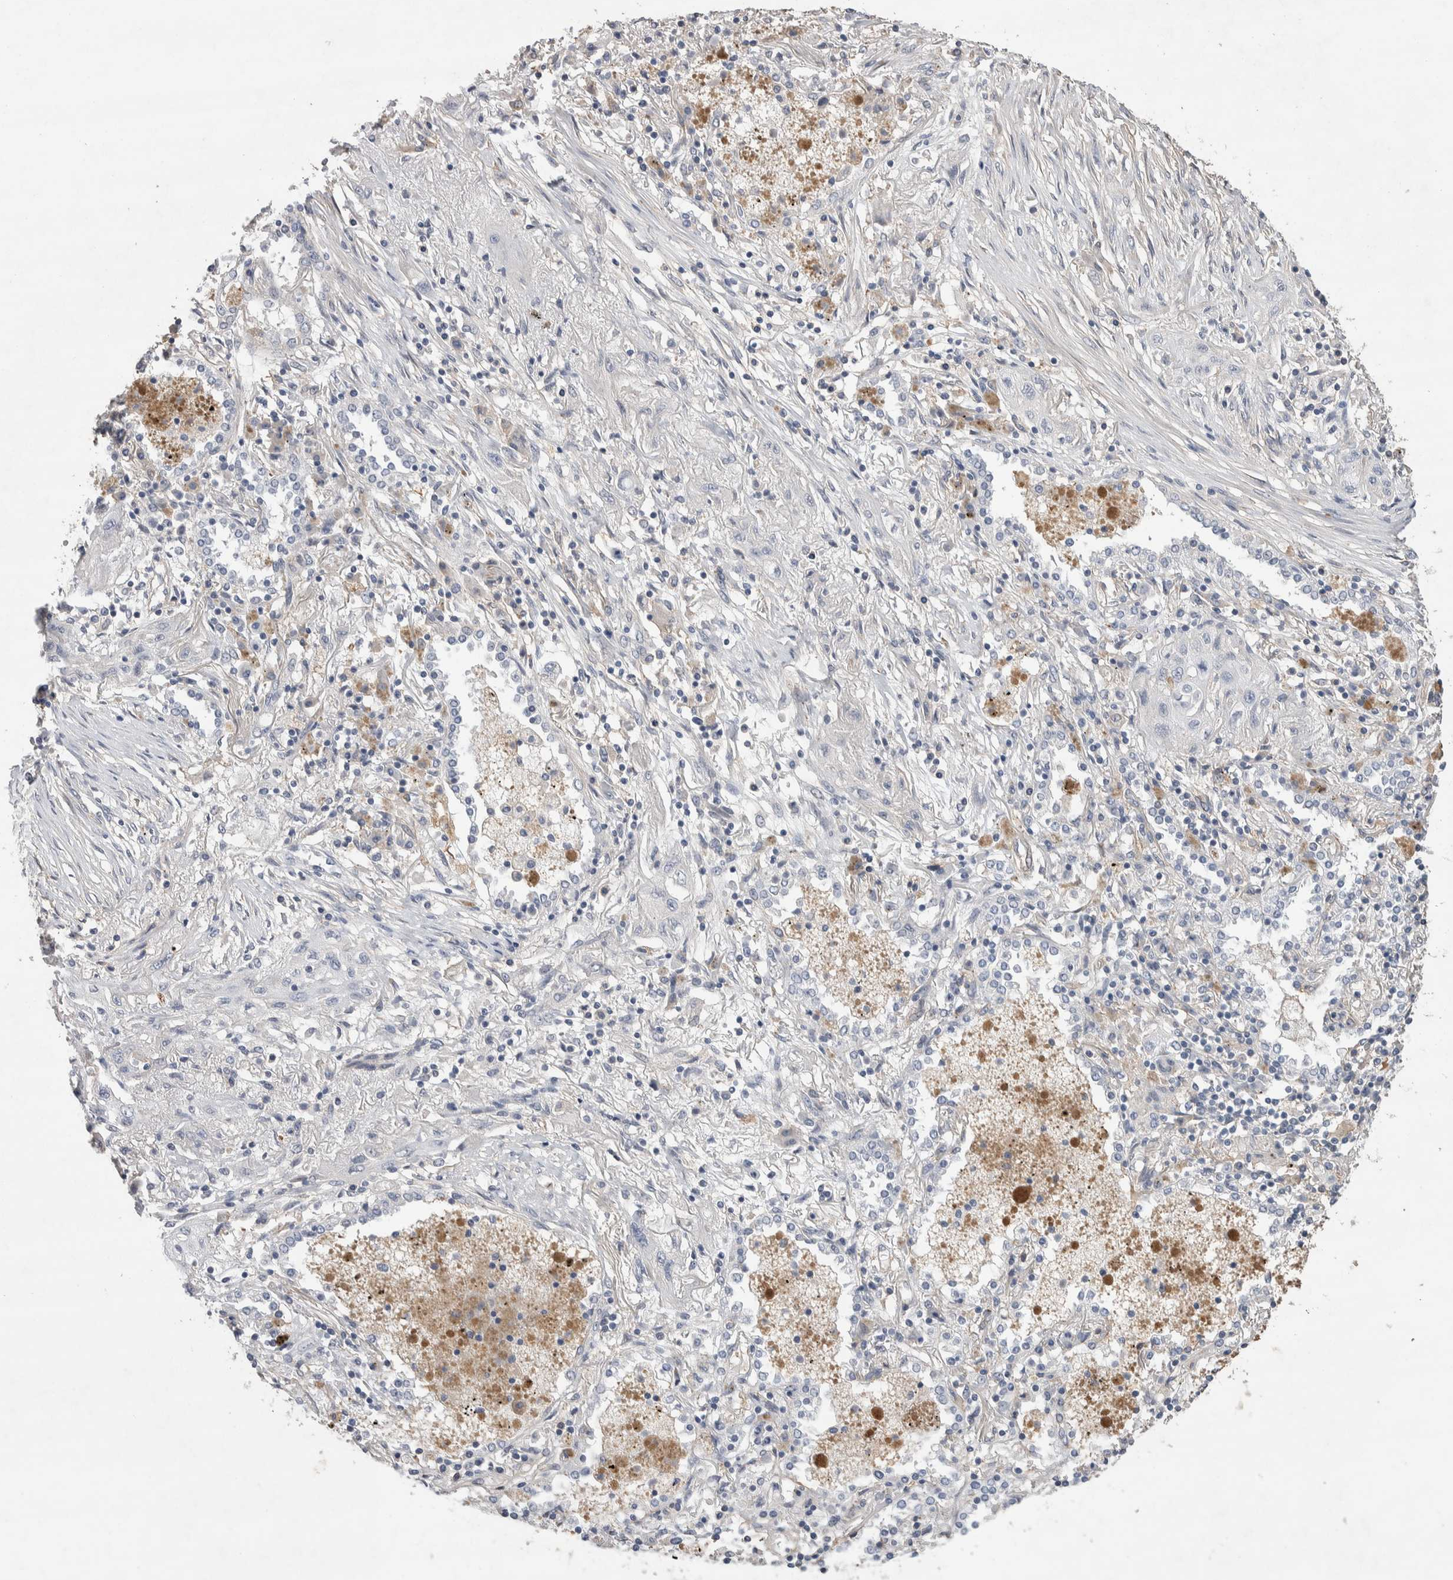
{"staining": {"intensity": "negative", "quantity": "none", "location": "none"}, "tissue": "lung cancer", "cell_type": "Tumor cells", "image_type": "cancer", "snomed": [{"axis": "morphology", "description": "Squamous cell carcinoma, NOS"}, {"axis": "topography", "description": "Lung"}], "caption": "High power microscopy photomicrograph of an immunohistochemistry (IHC) photomicrograph of lung squamous cell carcinoma, revealing no significant staining in tumor cells.", "gene": "GCNA", "patient": {"sex": "female", "age": 47}}